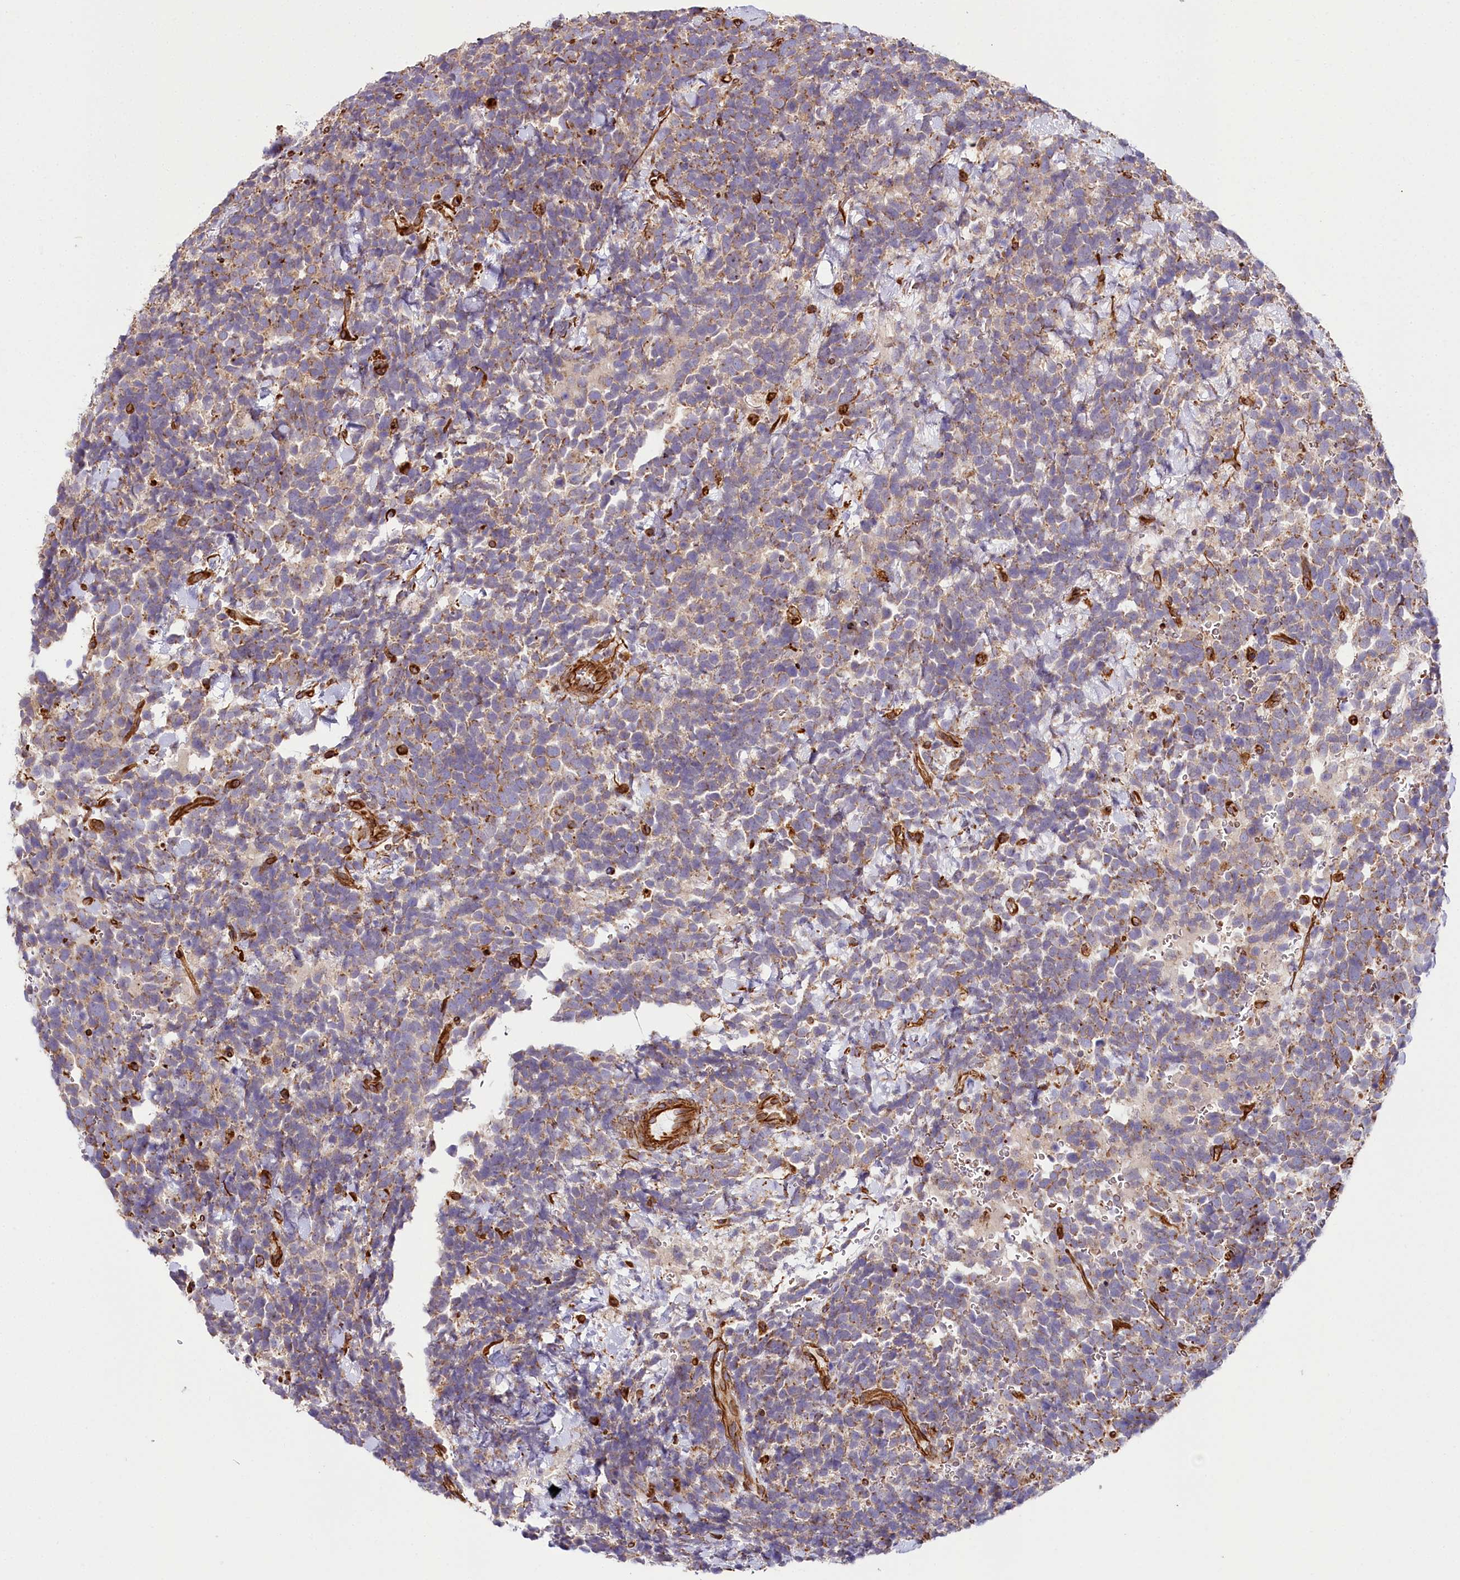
{"staining": {"intensity": "weak", "quantity": ">75%", "location": "cytoplasmic/membranous"}, "tissue": "urothelial cancer", "cell_type": "Tumor cells", "image_type": "cancer", "snomed": [{"axis": "morphology", "description": "Urothelial carcinoma, High grade"}, {"axis": "topography", "description": "Urinary bladder"}], "caption": "Immunohistochemistry (IHC) histopathology image of neoplastic tissue: urothelial carcinoma (high-grade) stained using immunohistochemistry (IHC) exhibits low levels of weak protein expression localized specifically in the cytoplasmic/membranous of tumor cells, appearing as a cytoplasmic/membranous brown color.", "gene": "THUMPD3", "patient": {"sex": "female", "age": 82}}